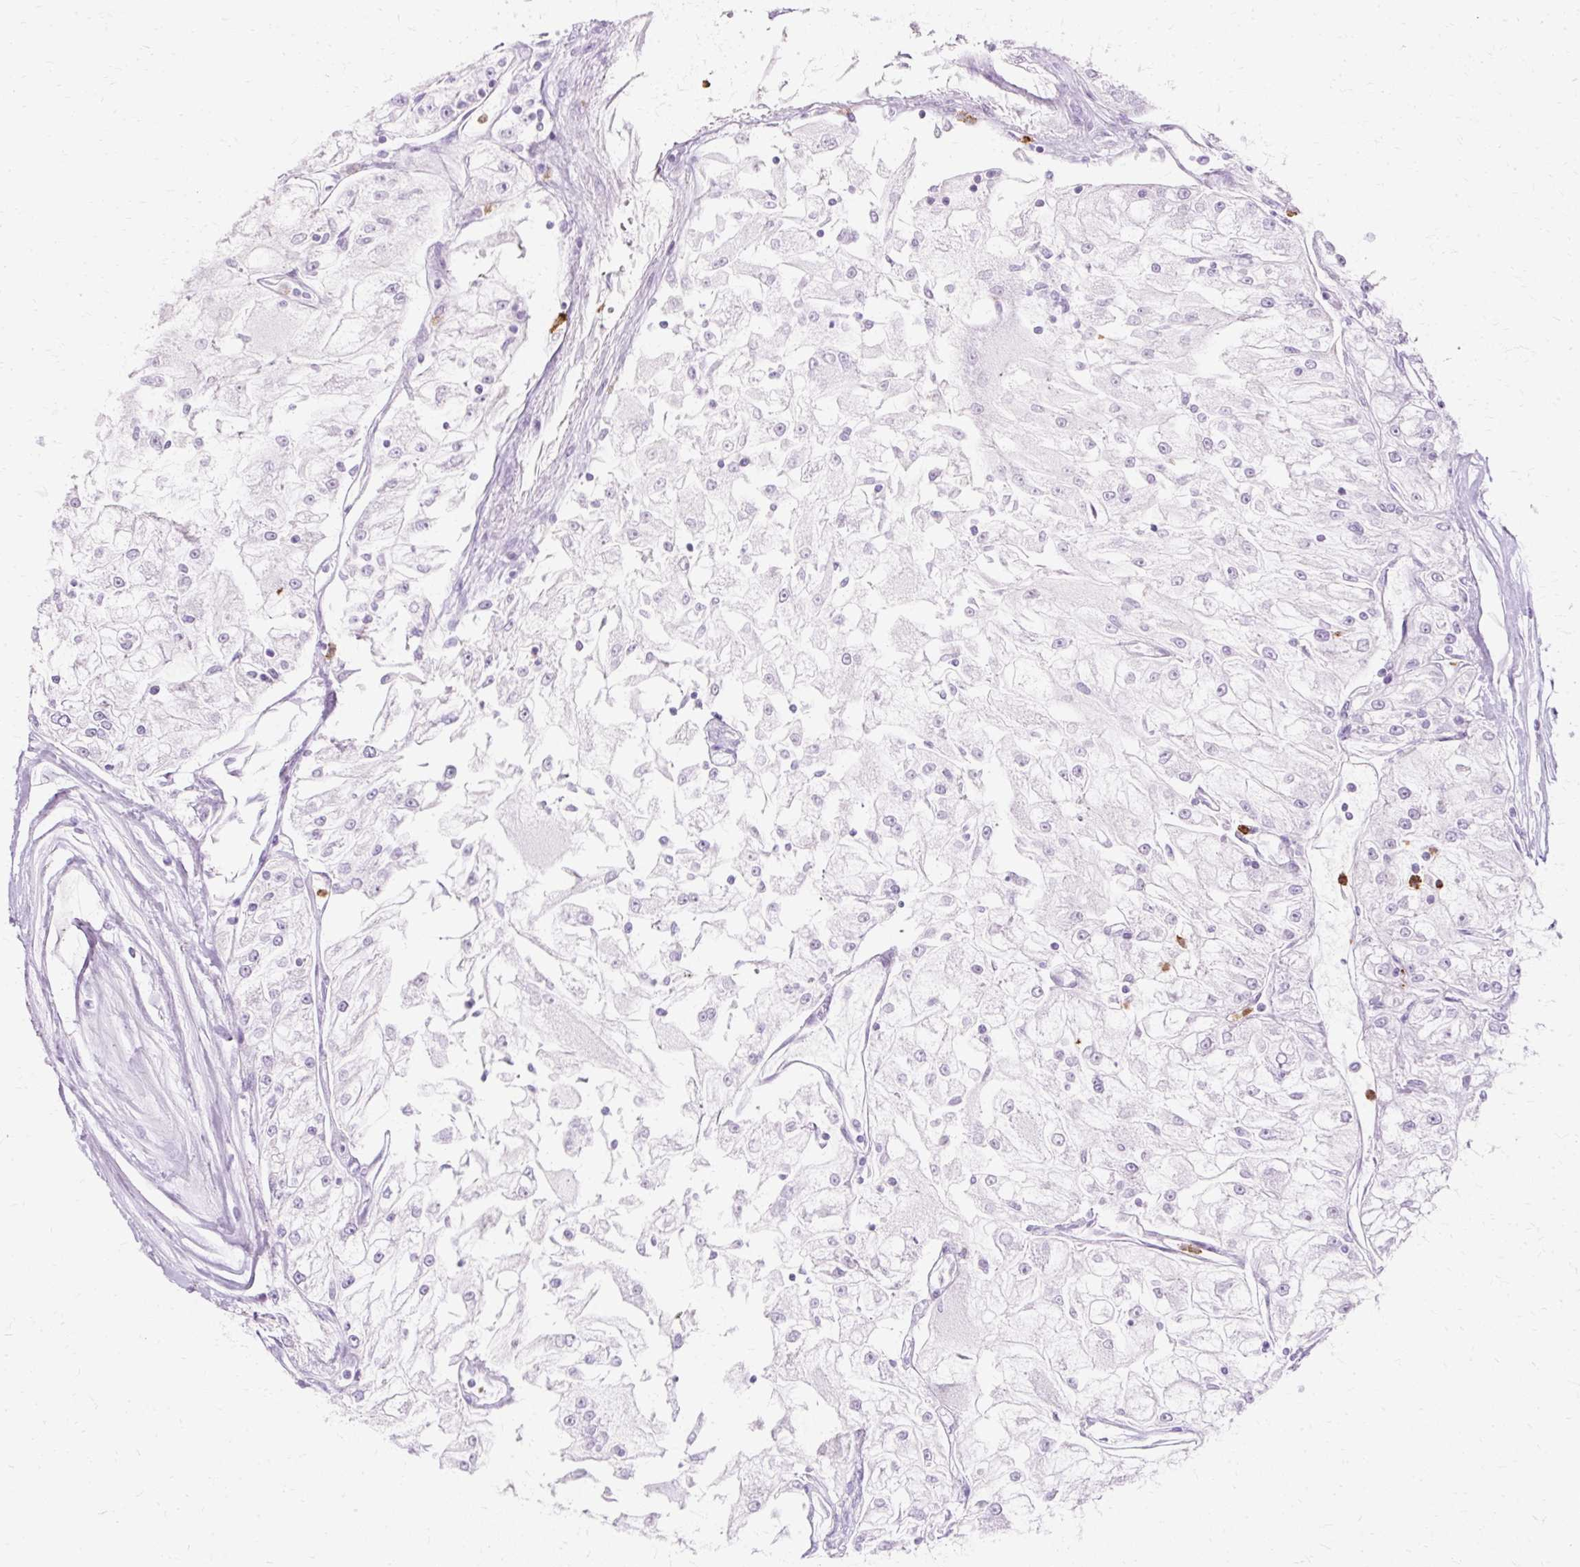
{"staining": {"intensity": "negative", "quantity": "none", "location": "none"}, "tissue": "renal cancer", "cell_type": "Tumor cells", "image_type": "cancer", "snomed": [{"axis": "morphology", "description": "Adenocarcinoma, NOS"}, {"axis": "topography", "description": "Kidney"}], "caption": "Tumor cells are negative for protein expression in human adenocarcinoma (renal).", "gene": "DEFA1", "patient": {"sex": "female", "age": 72}}